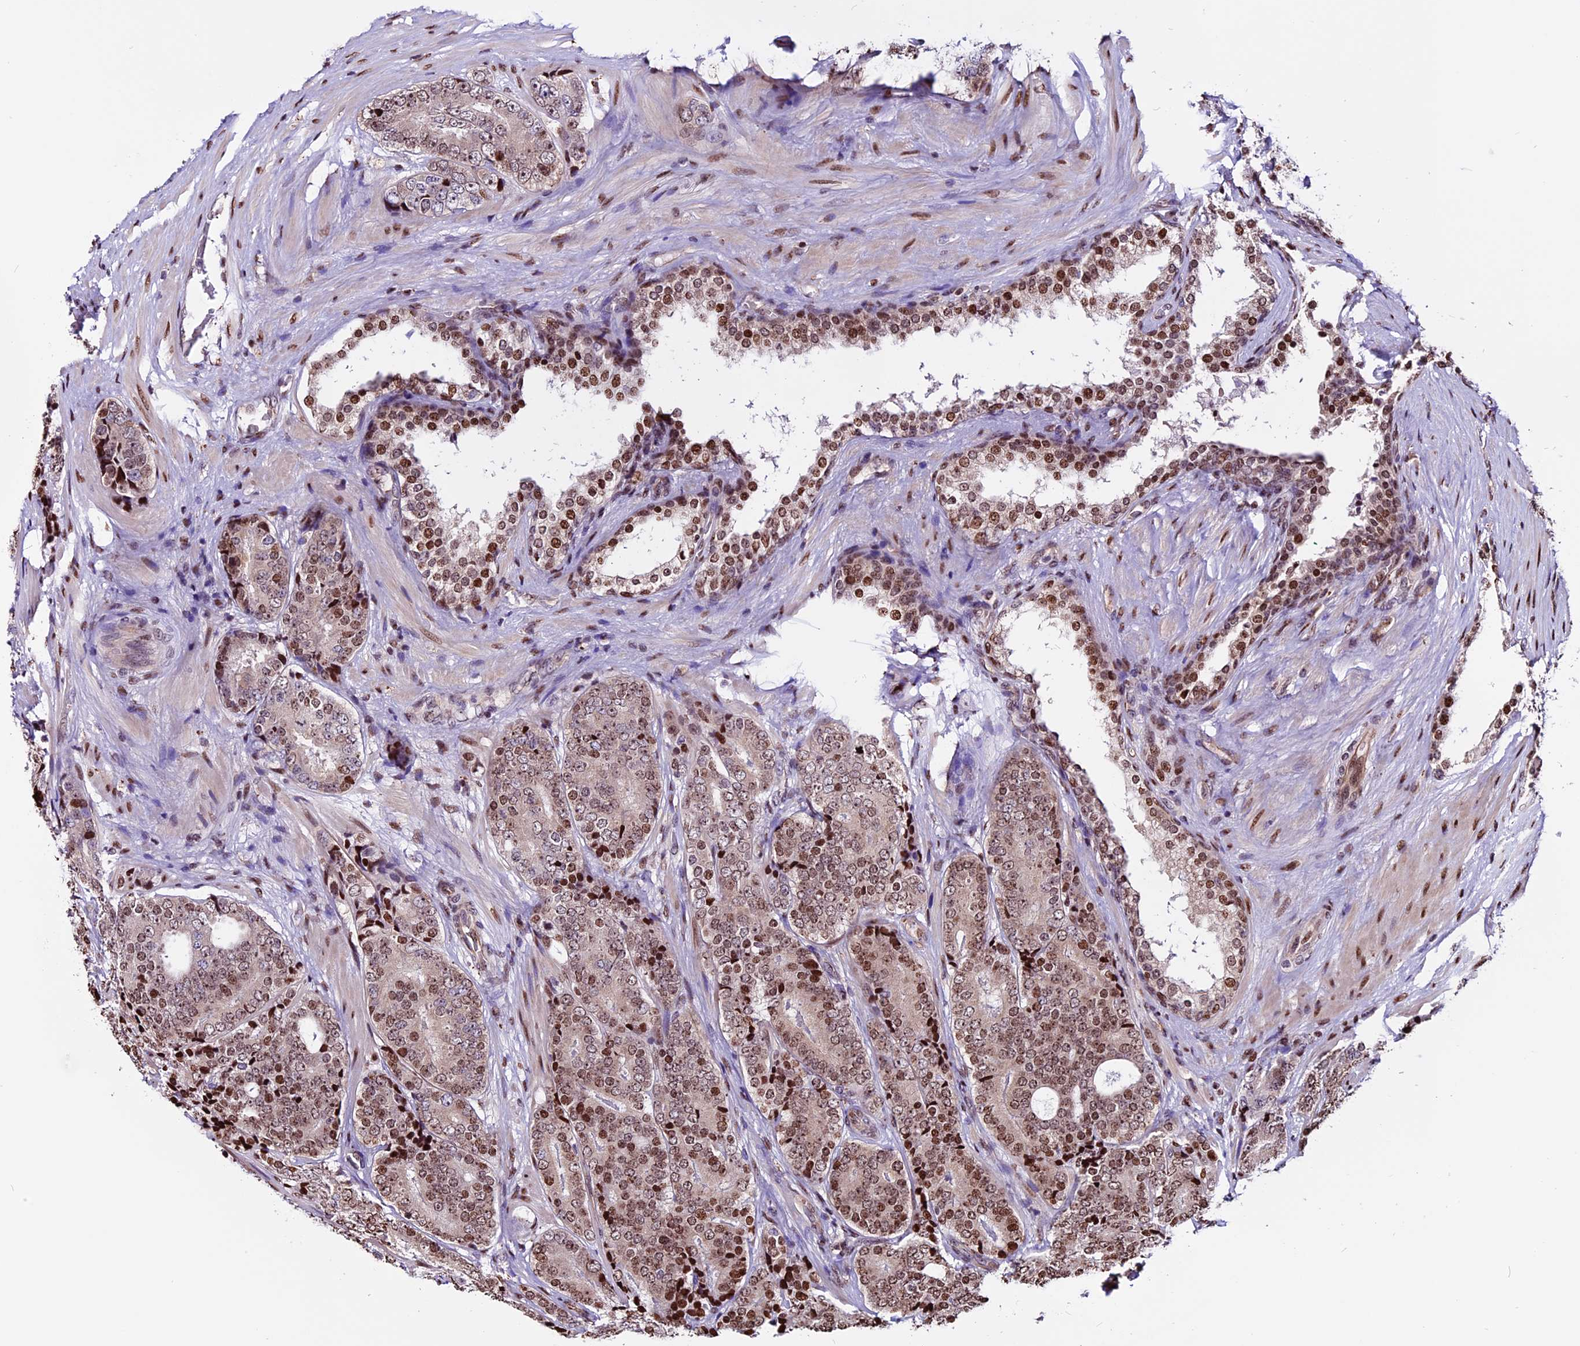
{"staining": {"intensity": "moderate", "quantity": ">75%", "location": "nuclear"}, "tissue": "prostate cancer", "cell_type": "Tumor cells", "image_type": "cancer", "snomed": [{"axis": "morphology", "description": "Adenocarcinoma, High grade"}, {"axis": "topography", "description": "Prostate"}], "caption": "Immunohistochemistry image of human prostate cancer (high-grade adenocarcinoma) stained for a protein (brown), which displays medium levels of moderate nuclear expression in about >75% of tumor cells.", "gene": "RINL", "patient": {"sex": "male", "age": 56}}